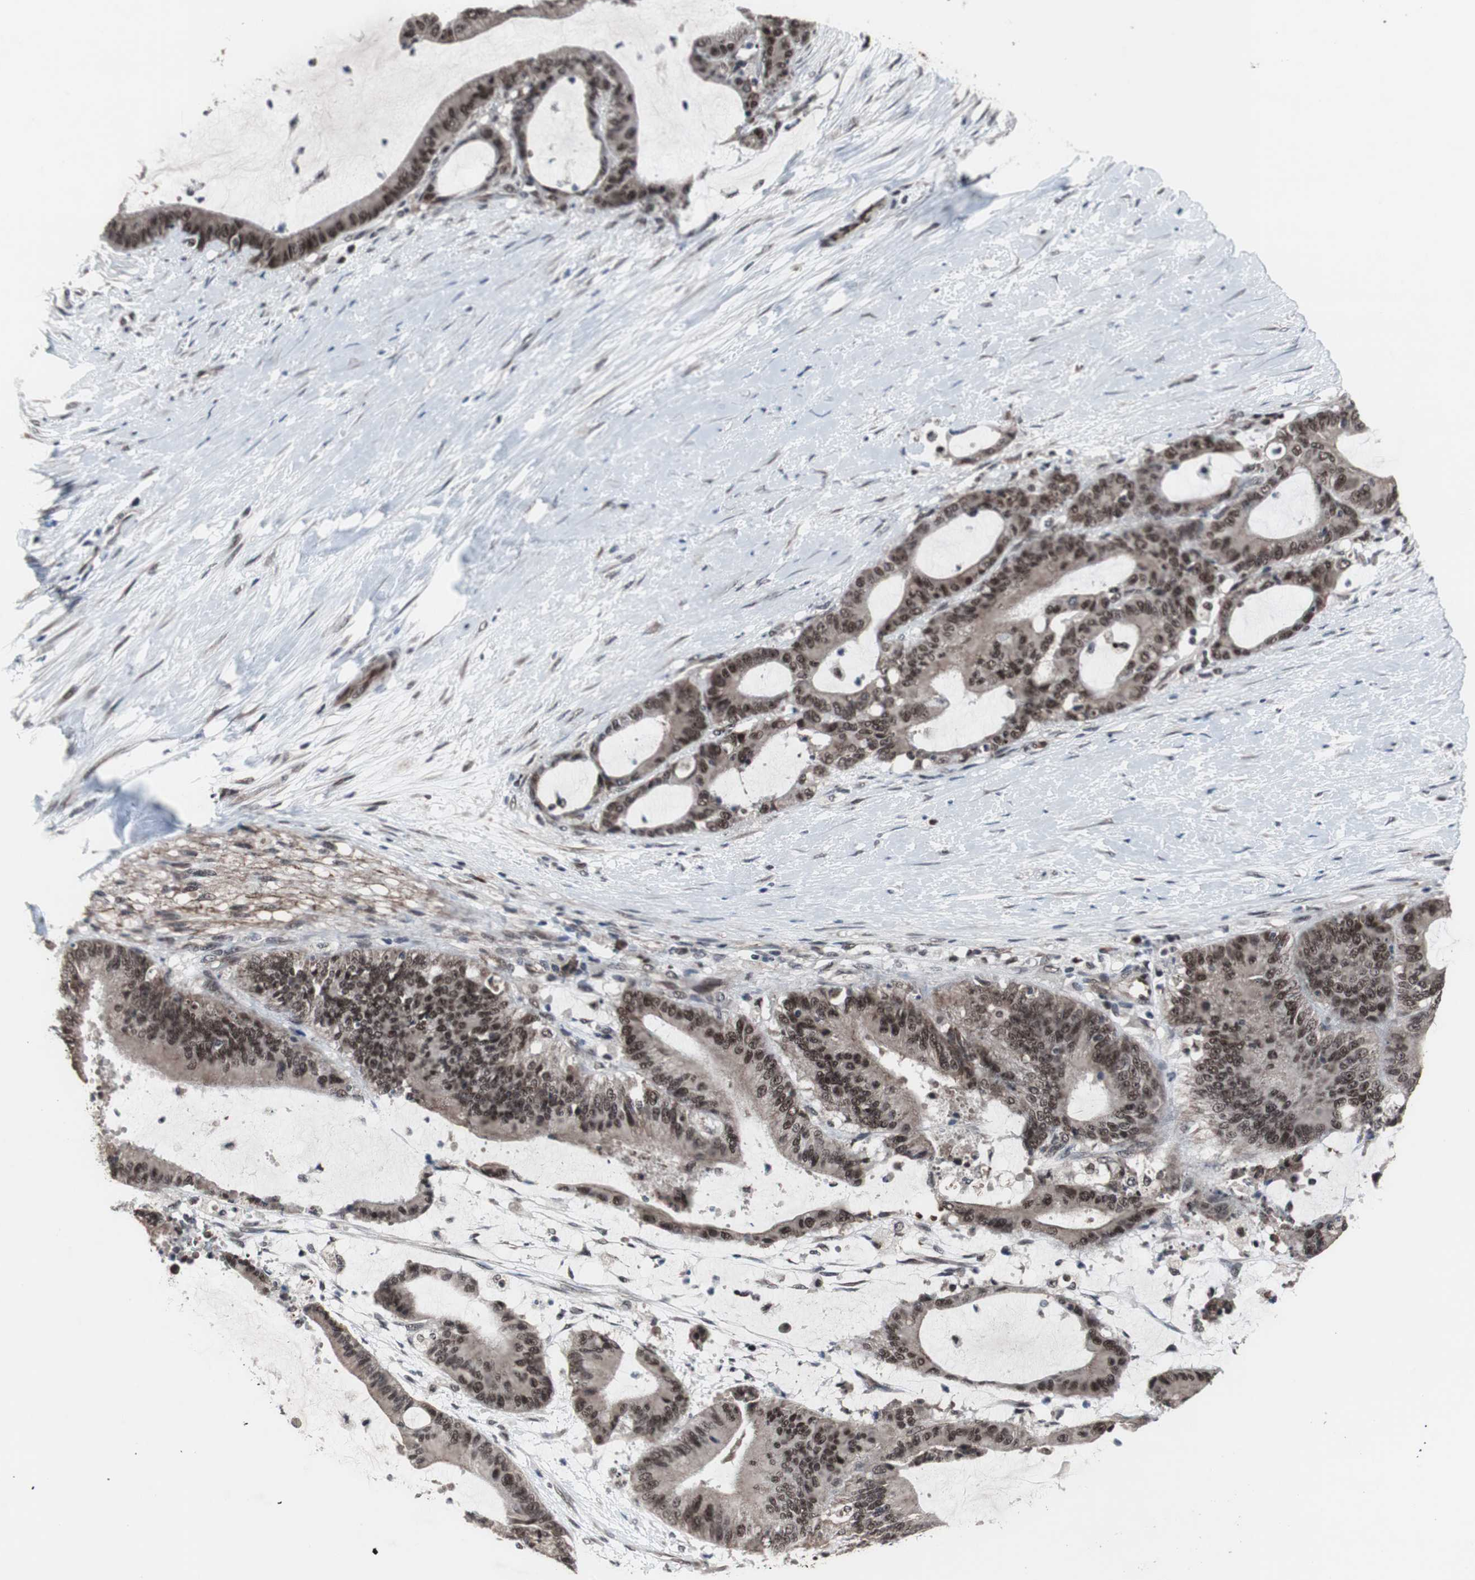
{"staining": {"intensity": "strong", "quantity": ">75%", "location": "nuclear"}, "tissue": "liver cancer", "cell_type": "Tumor cells", "image_type": "cancer", "snomed": [{"axis": "morphology", "description": "Cholangiocarcinoma"}, {"axis": "topography", "description": "Liver"}], "caption": "Cholangiocarcinoma (liver) tissue reveals strong nuclear staining in approximately >75% of tumor cells", "gene": "GTF2F2", "patient": {"sex": "female", "age": 73}}